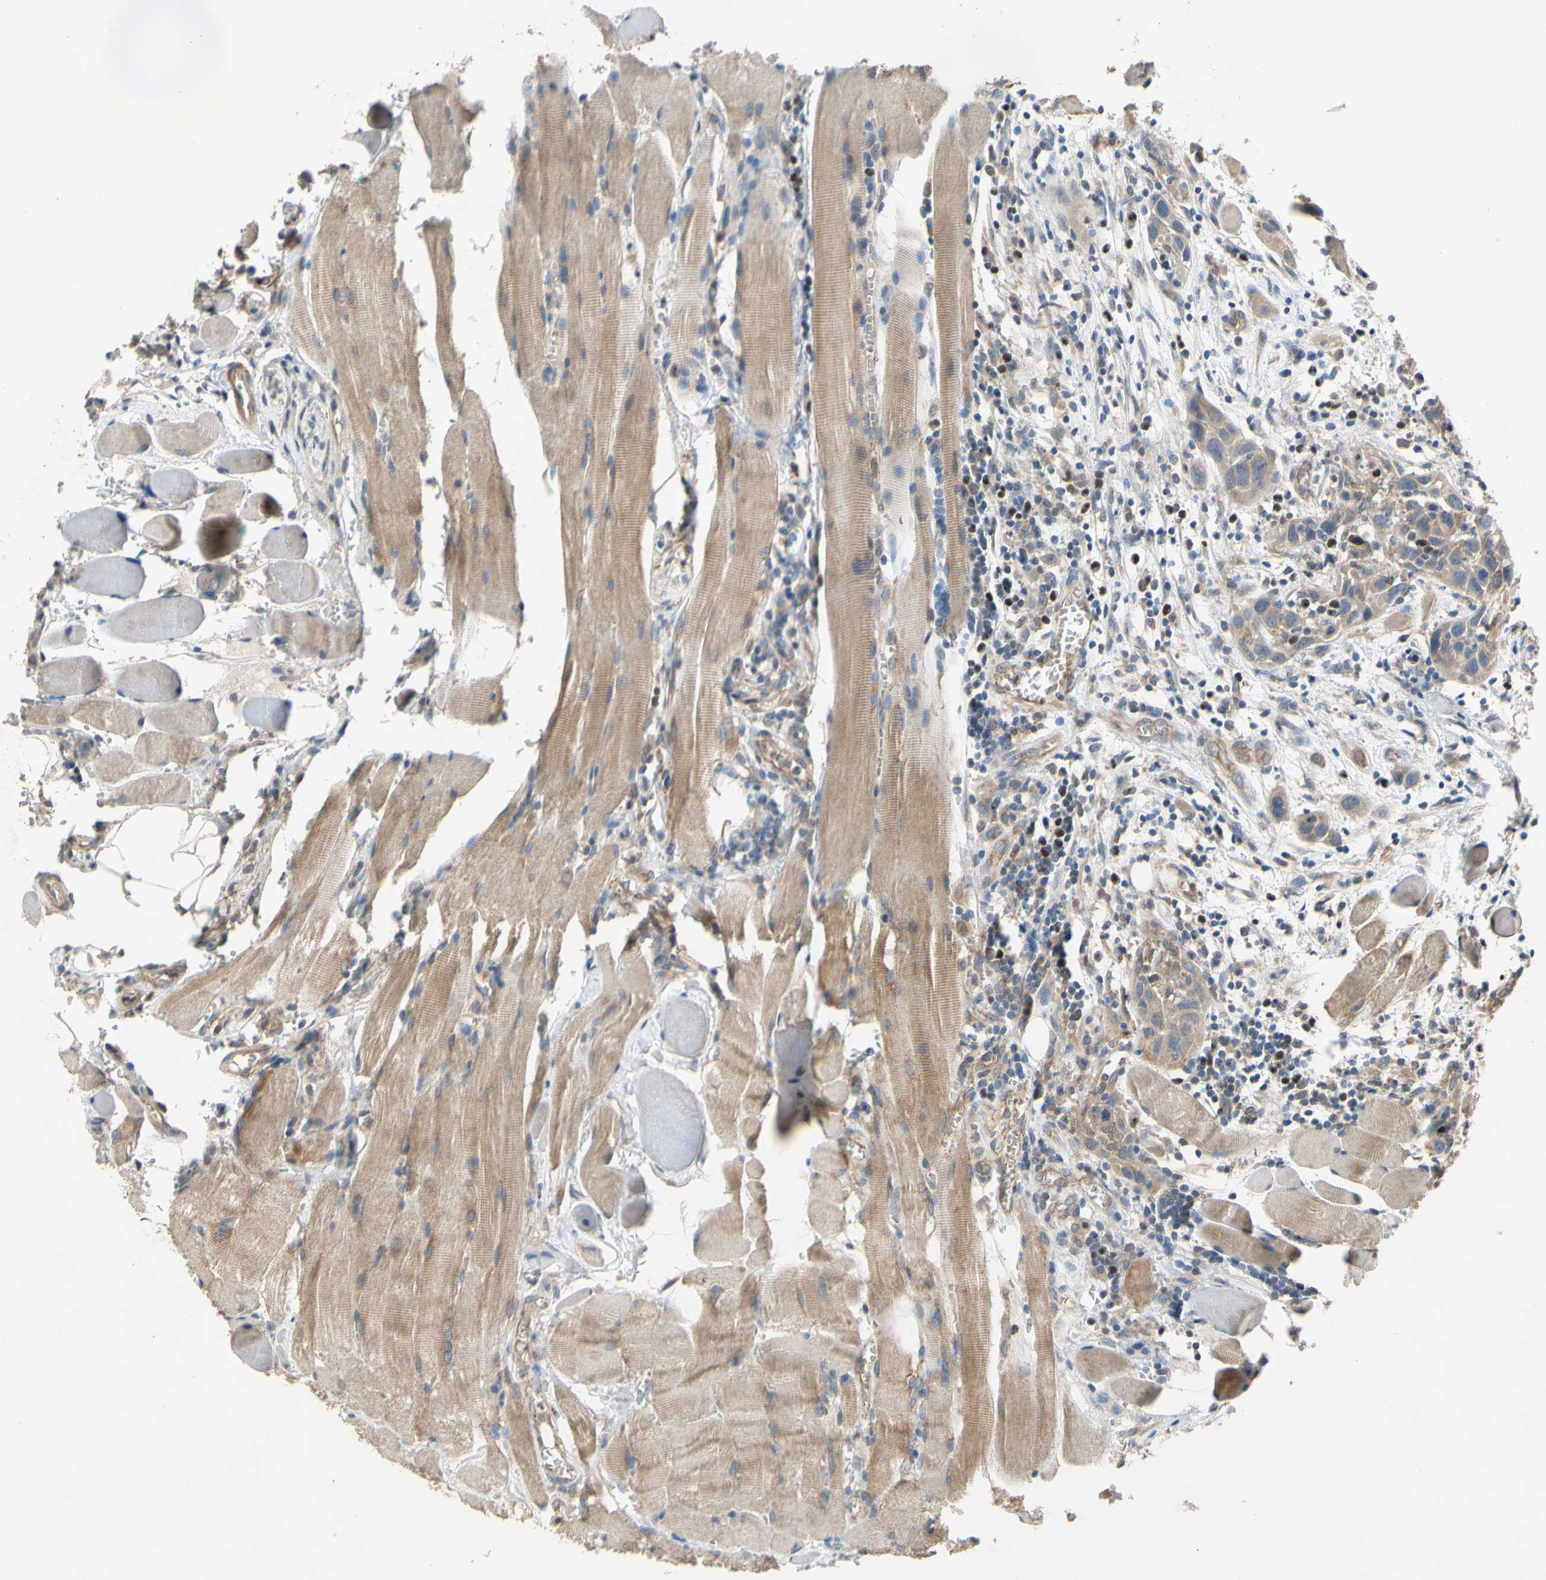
{"staining": {"intensity": "moderate", "quantity": ">75%", "location": "cytoplasmic/membranous"}, "tissue": "head and neck cancer", "cell_type": "Tumor cells", "image_type": "cancer", "snomed": [{"axis": "morphology", "description": "Squamous cell carcinoma, NOS"}, {"axis": "topography", "description": "Oral tissue"}, {"axis": "topography", "description": "Head-Neck"}], "caption": "Moderate cytoplasmic/membranous staining is appreciated in approximately >75% of tumor cells in head and neck squamous cell carcinoma. The protein of interest is shown in brown color, while the nuclei are stained blue.", "gene": "PDGFB", "patient": {"sex": "female", "age": 50}}